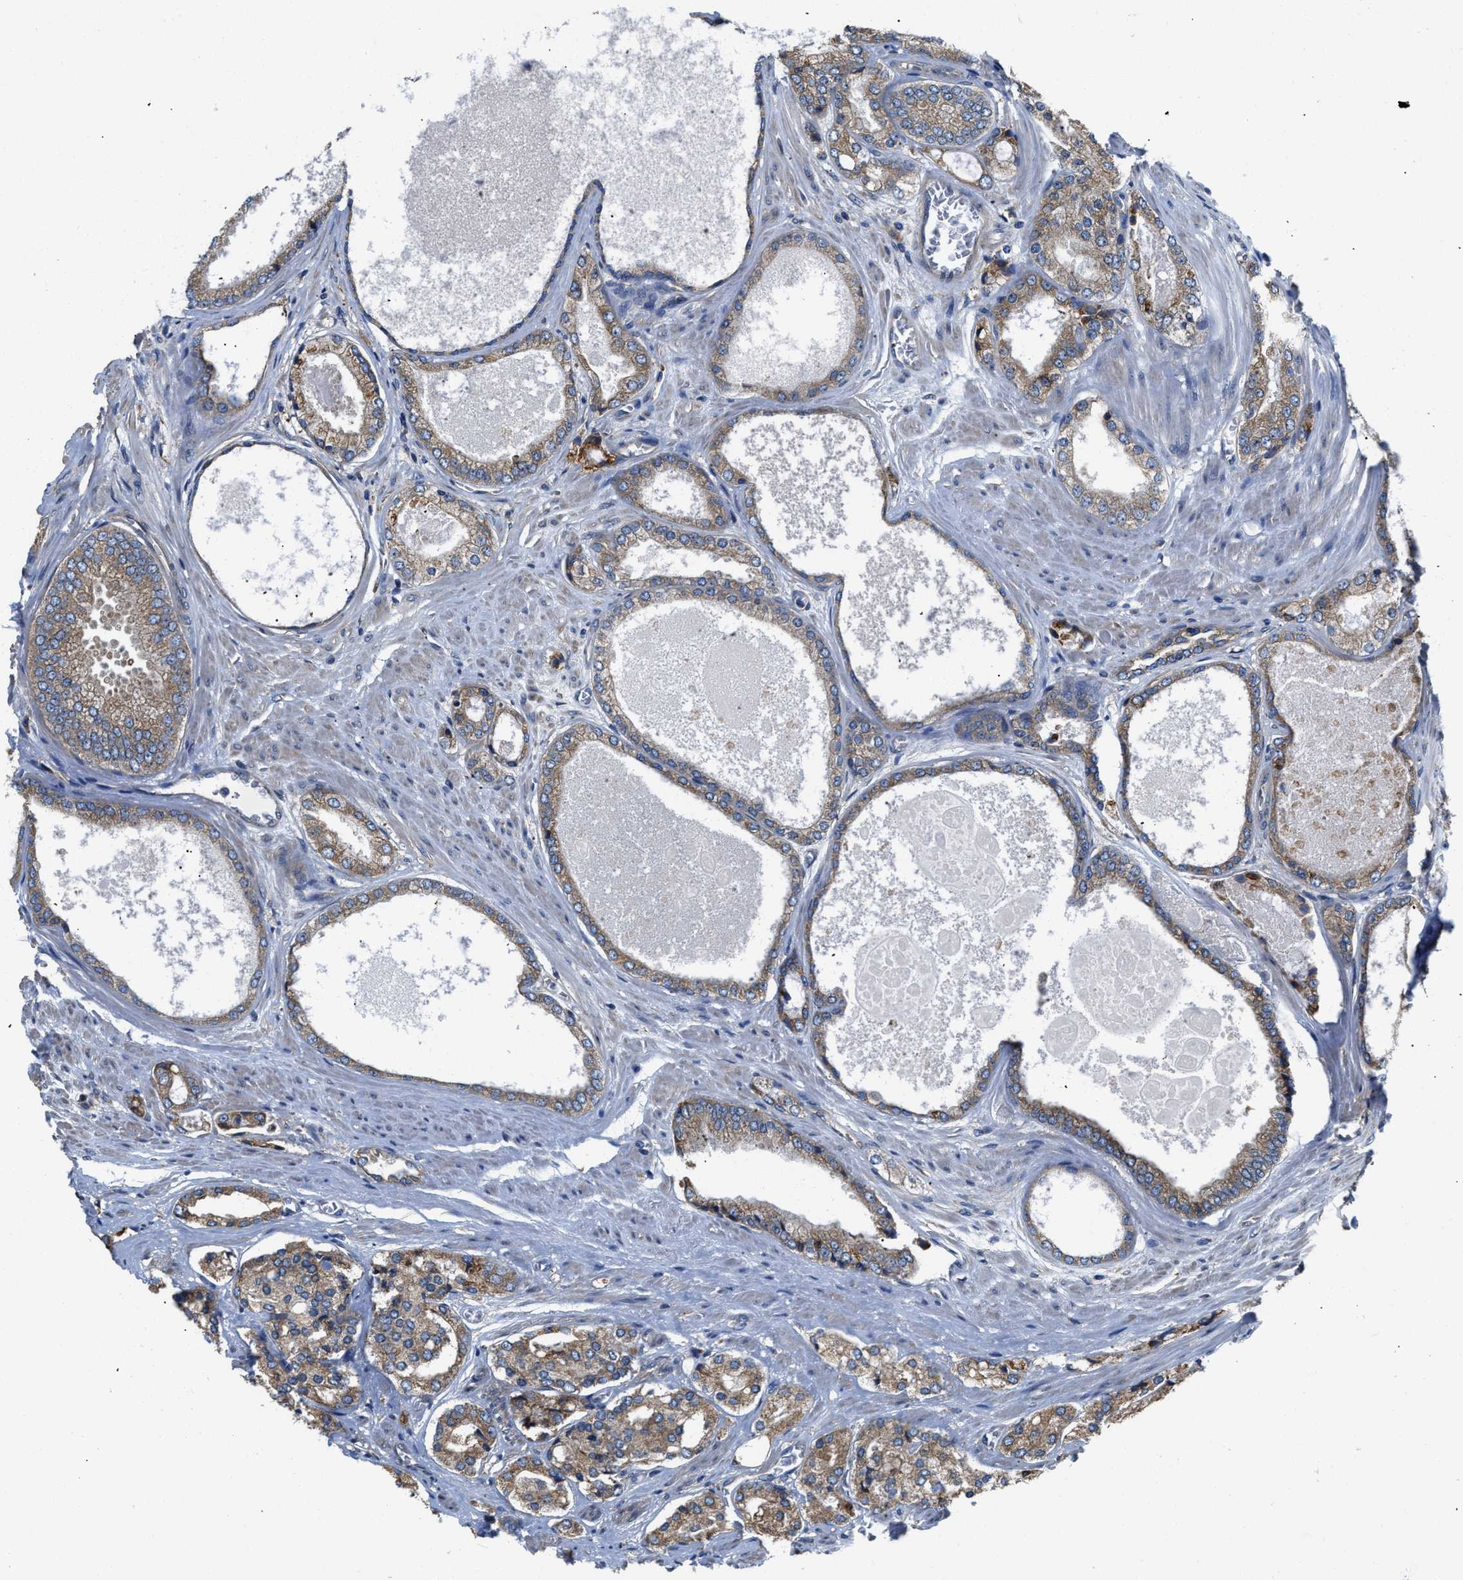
{"staining": {"intensity": "moderate", "quantity": ">75%", "location": "cytoplasmic/membranous"}, "tissue": "prostate cancer", "cell_type": "Tumor cells", "image_type": "cancer", "snomed": [{"axis": "morphology", "description": "Adenocarcinoma, High grade"}, {"axis": "topography", "description": "Prostate"}], "caption": "Approximately >75% of tumor cells in human prostate high-grade adenocarcinoma reveal moderate cytoplasmic/membranous protein staining as visualized by brown immunohistochemical staining.", "gene": "CEP128", "patient": {"sex": "male", "age": 65}}